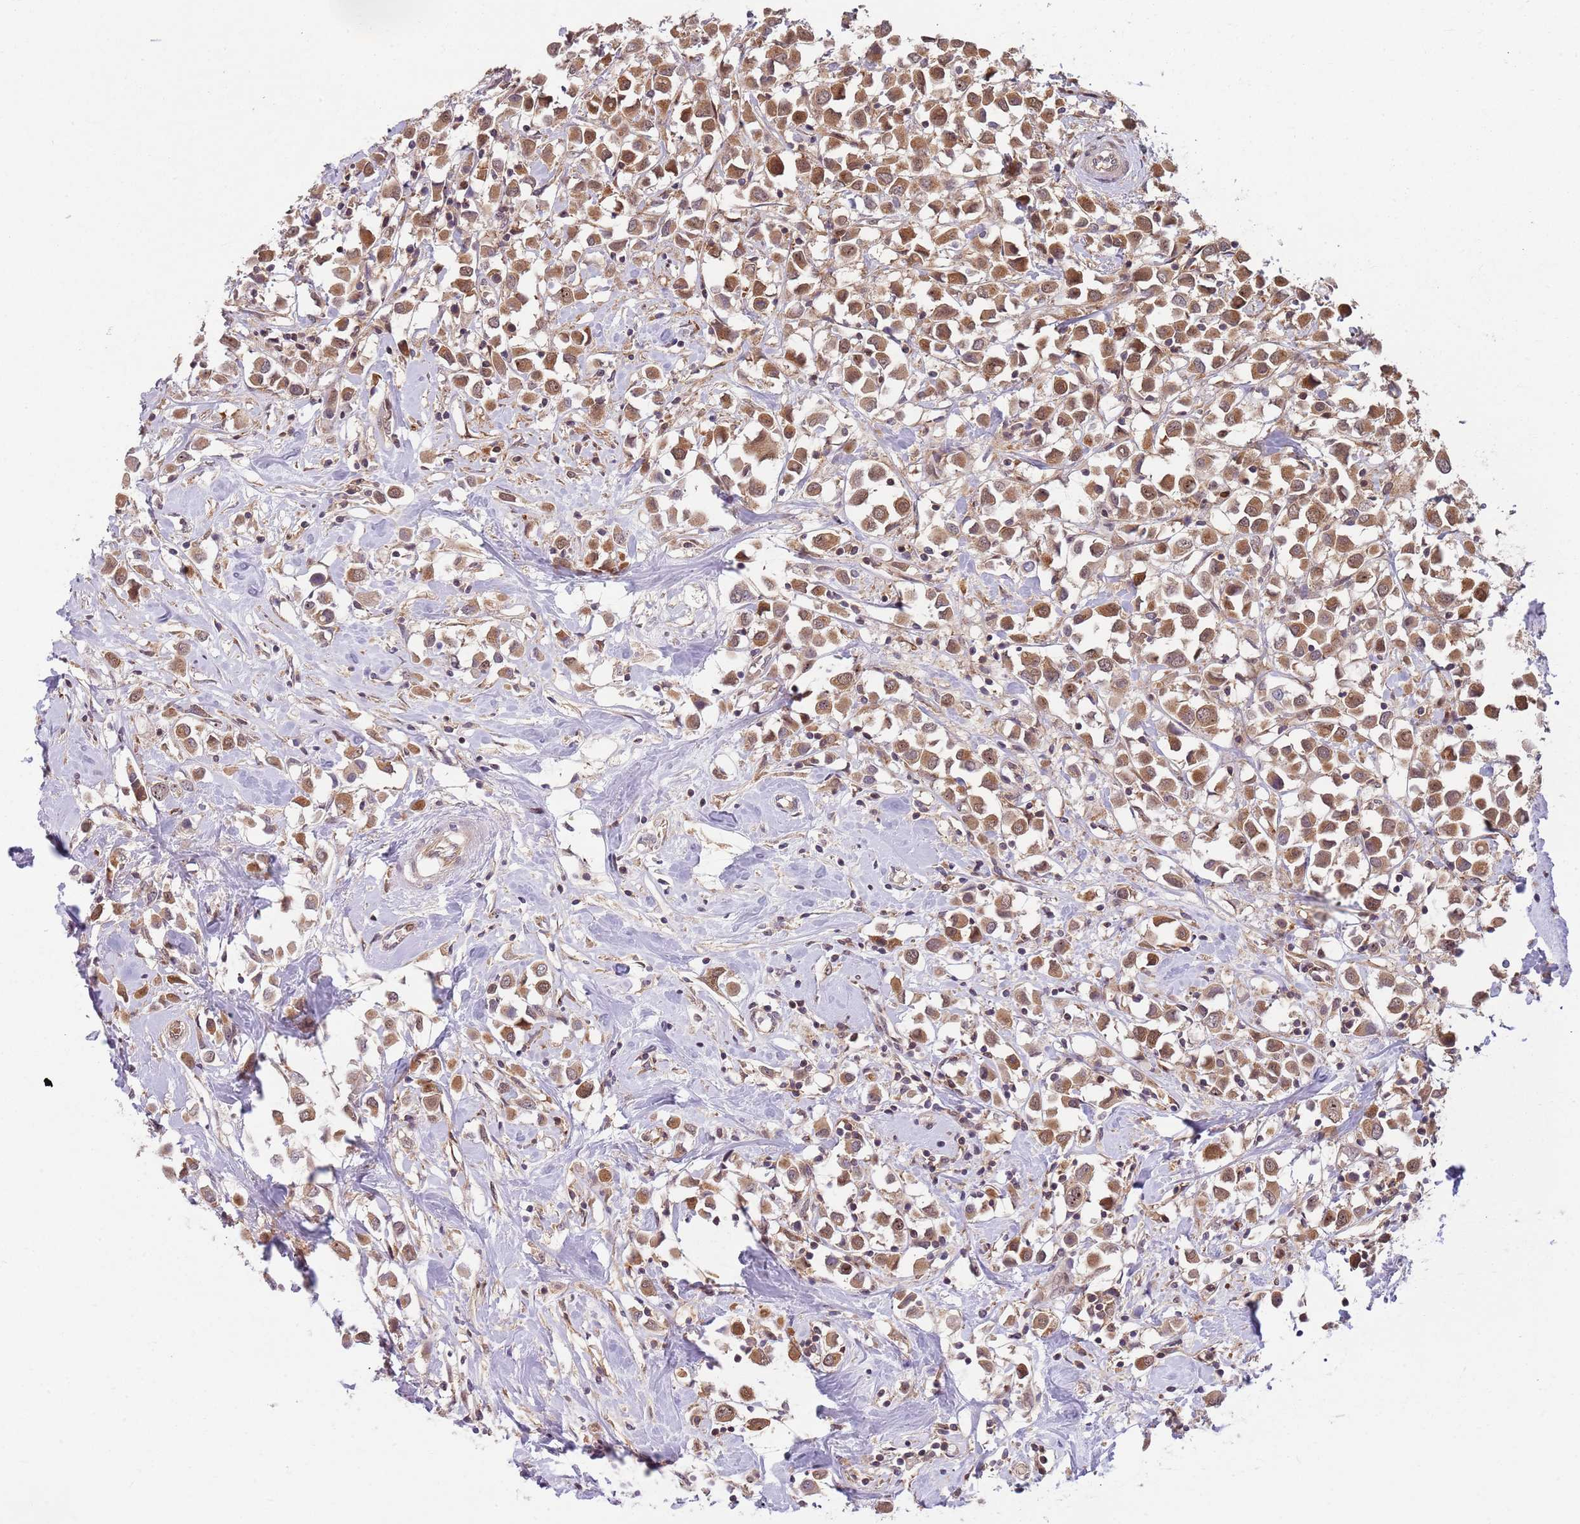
{"staining": {"intensity": "moderate", "quantity": ">75%", "location": "cytoplasmic/membranous,nuclear"}, "tissue": "breast cancer", "cell_type": "Tumor cells", "image_type": "cancer", "snomed": [{"axis": "morphology", "description": "Duct carcinoma"}, {"axis": "topography", "description": "Breast"}], "caption": "This is an image of immunohistochemistry (IHC) staining of breast cancer, which shows moderate positivity in the cytoplasmic/membranous and nuclear of tumor cells.", "gene": "GGA1", "patient": {"sex": "female", "age": 61}}